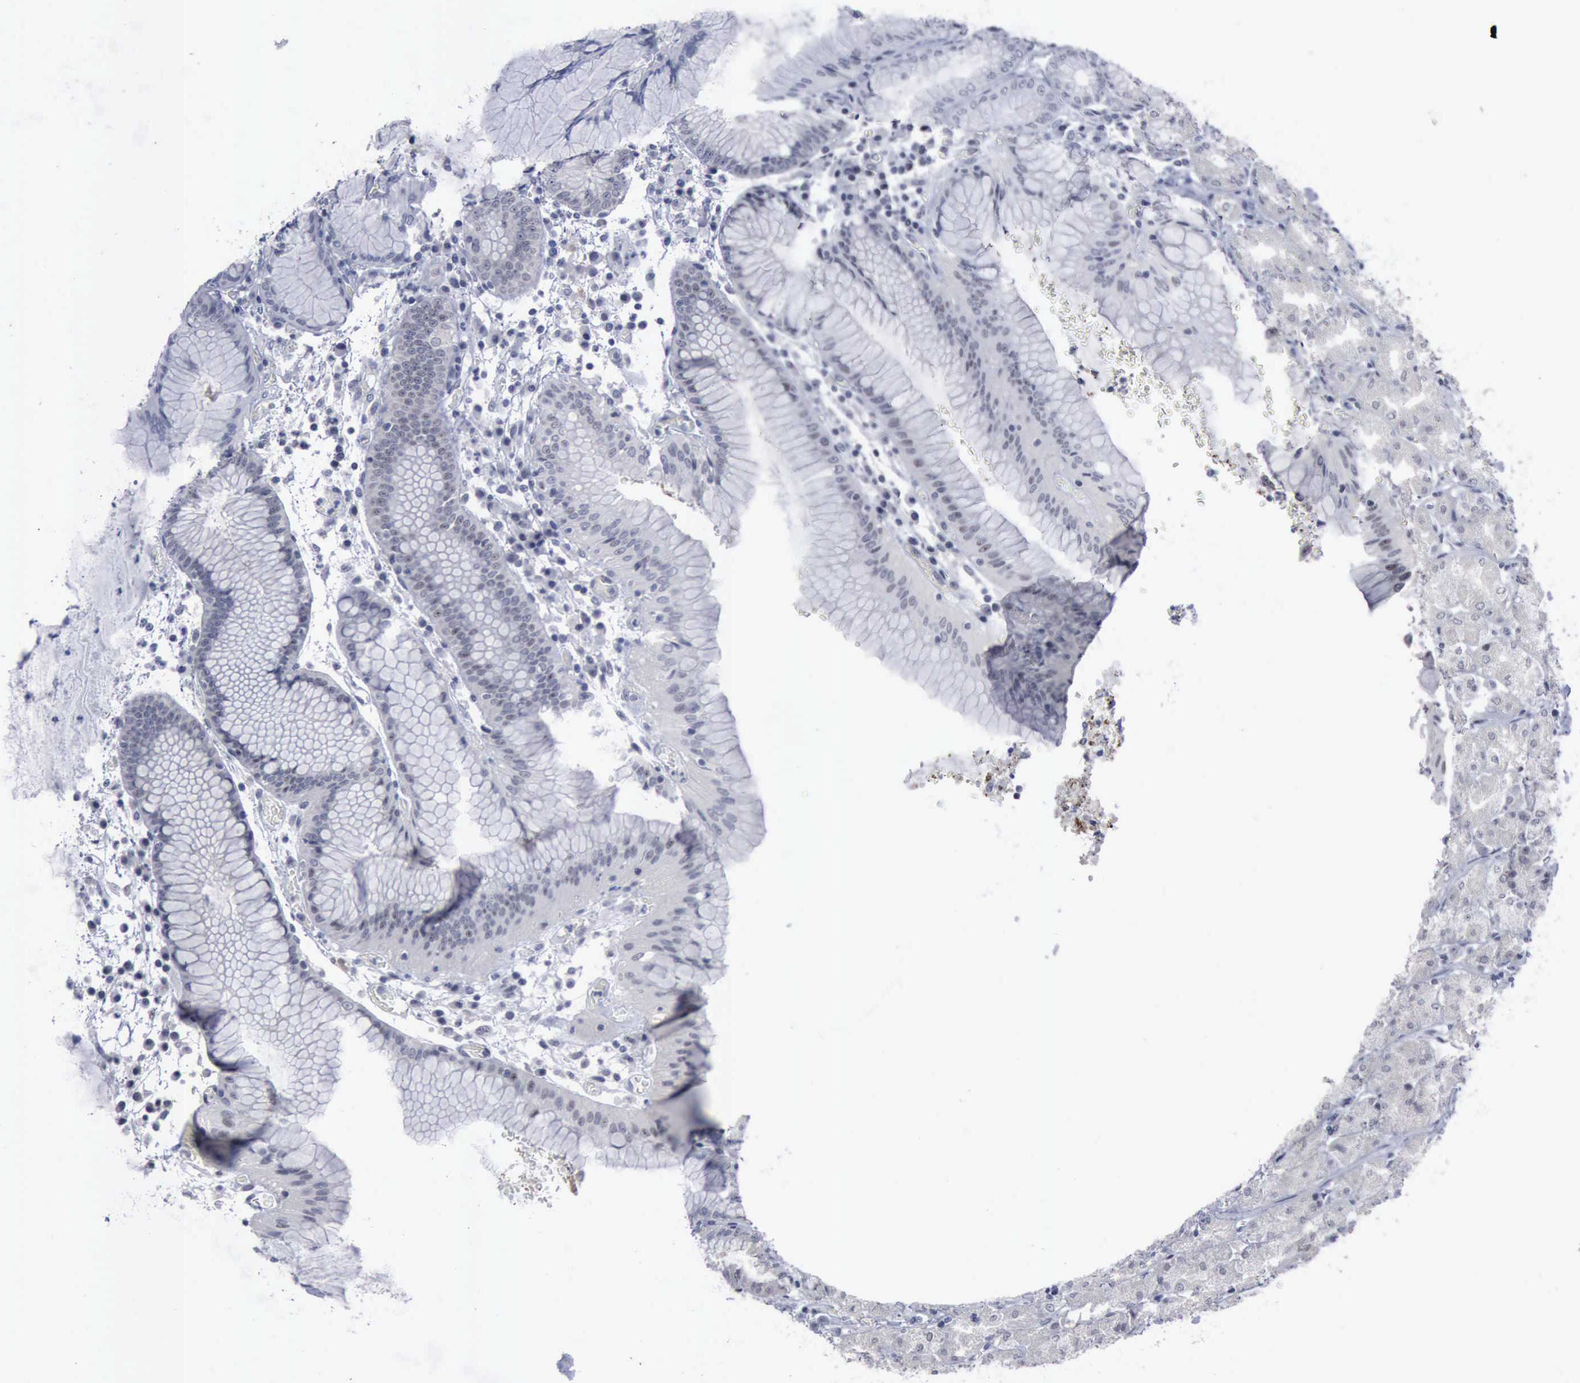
{"staining": {"intensity": "negative", "quantity": "none", "location": "none"}, "tissue": "stomach", "cell_type": "Glandular cells", "image_type": "normal", "snomed": [{"axis": "morphology", "description": "Normal tissue, NOS"}, {"axis": "topography", "description": "Stomach, lower"}], "caption": "High power microscopy image of an immunohistochemistry histopathology image of unremarkable stomach, revealing no significant staining in glandular cells.", "gene": "BRD1", "patient": {"sex": "female", "age": 73}}